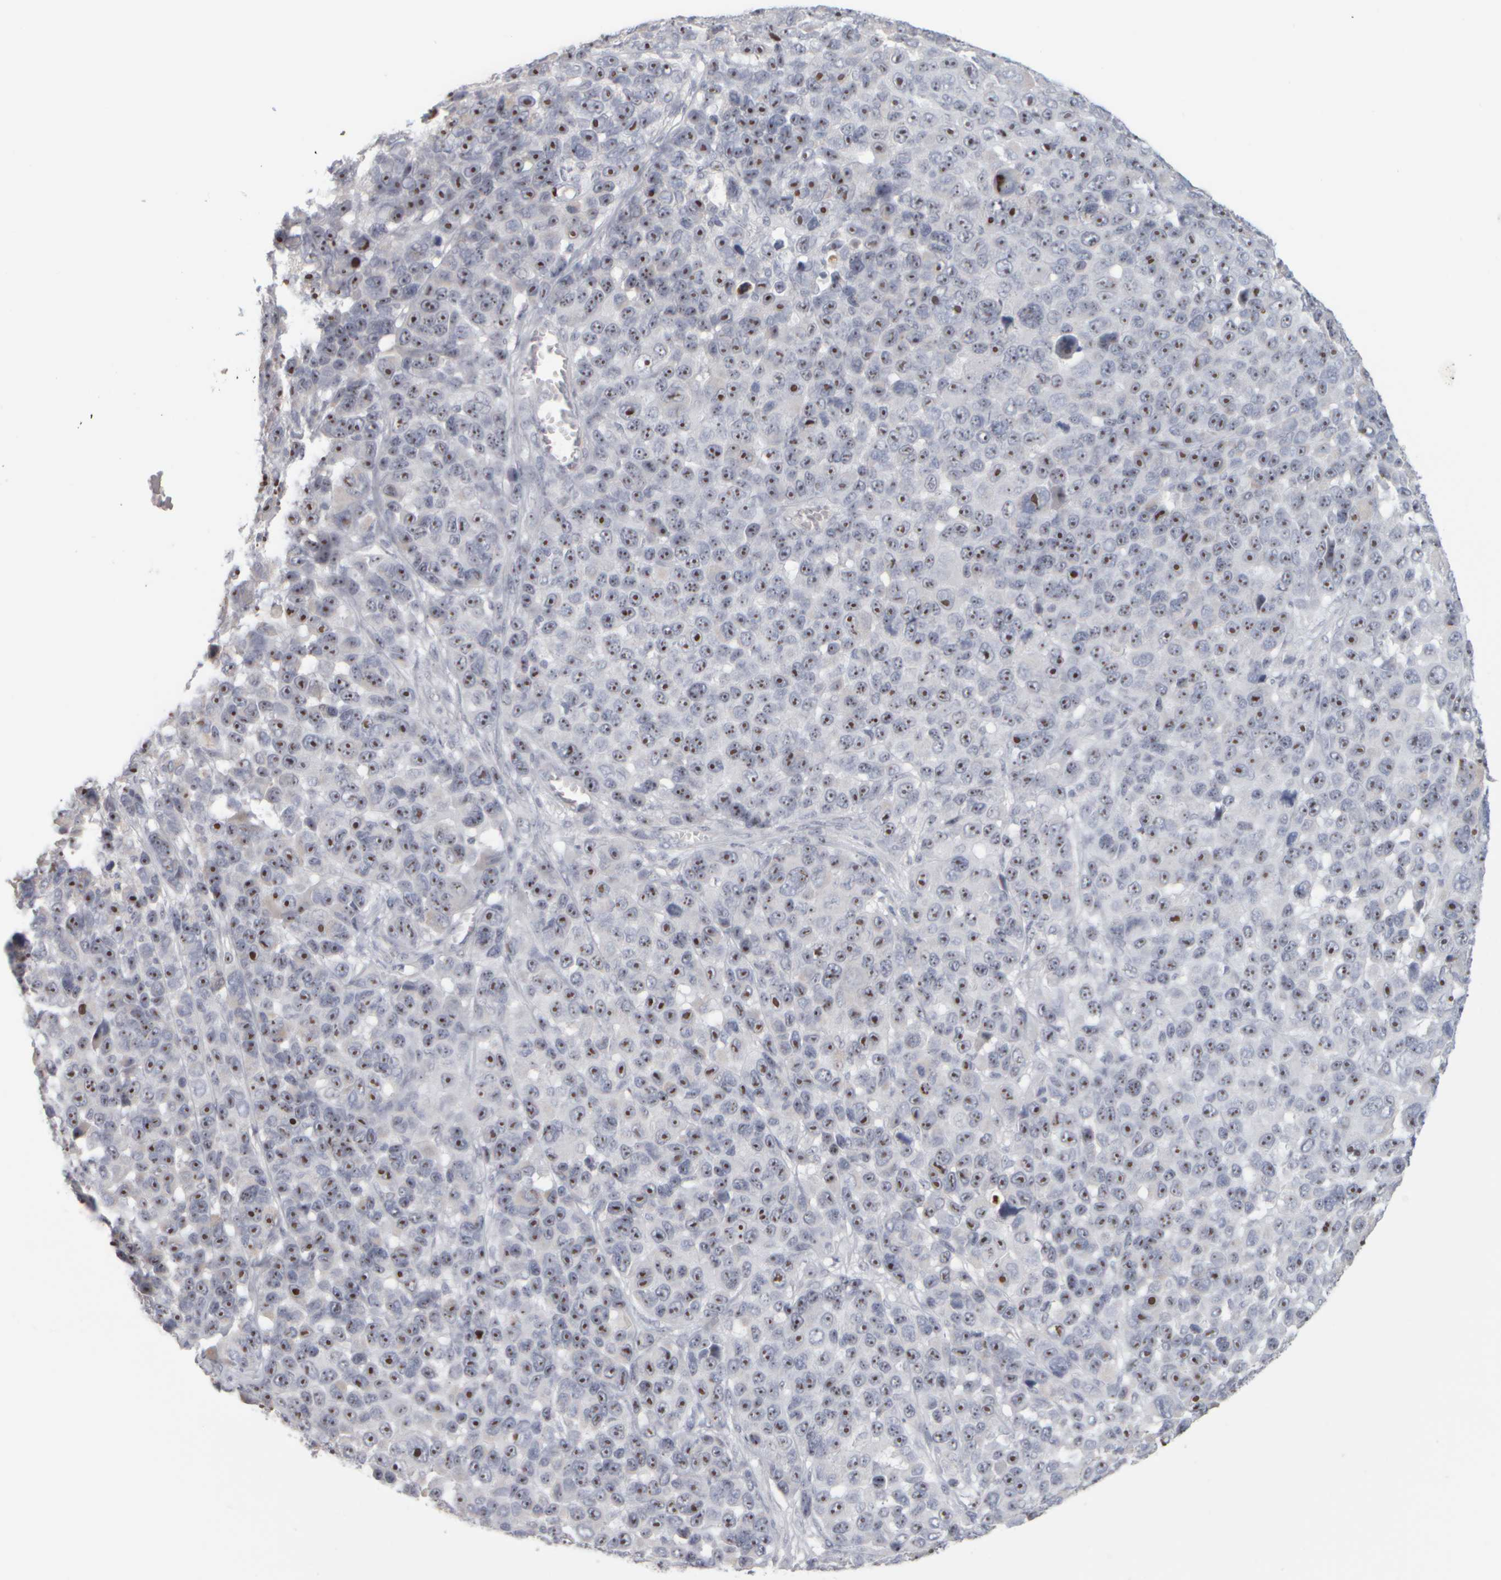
{"staining": {"intensity": "strong", "quantity": ">75%", "location": "nuclear"}, "tissue": "melanoma", "cell_type": "Tumor cells", "image_type": "cancer", "snomed": [{"axis": "morphology", "description": "Malignant melanoma, NOS"}, {"axis": "topography", "description": "Skin"}], "caption": "The immunohistochemical stain highlights strong nuclear expression in tumor cells of malignant melanoma tissue.", "gene": "DCXR", "patient": {"sex": "male", "age": 53}}